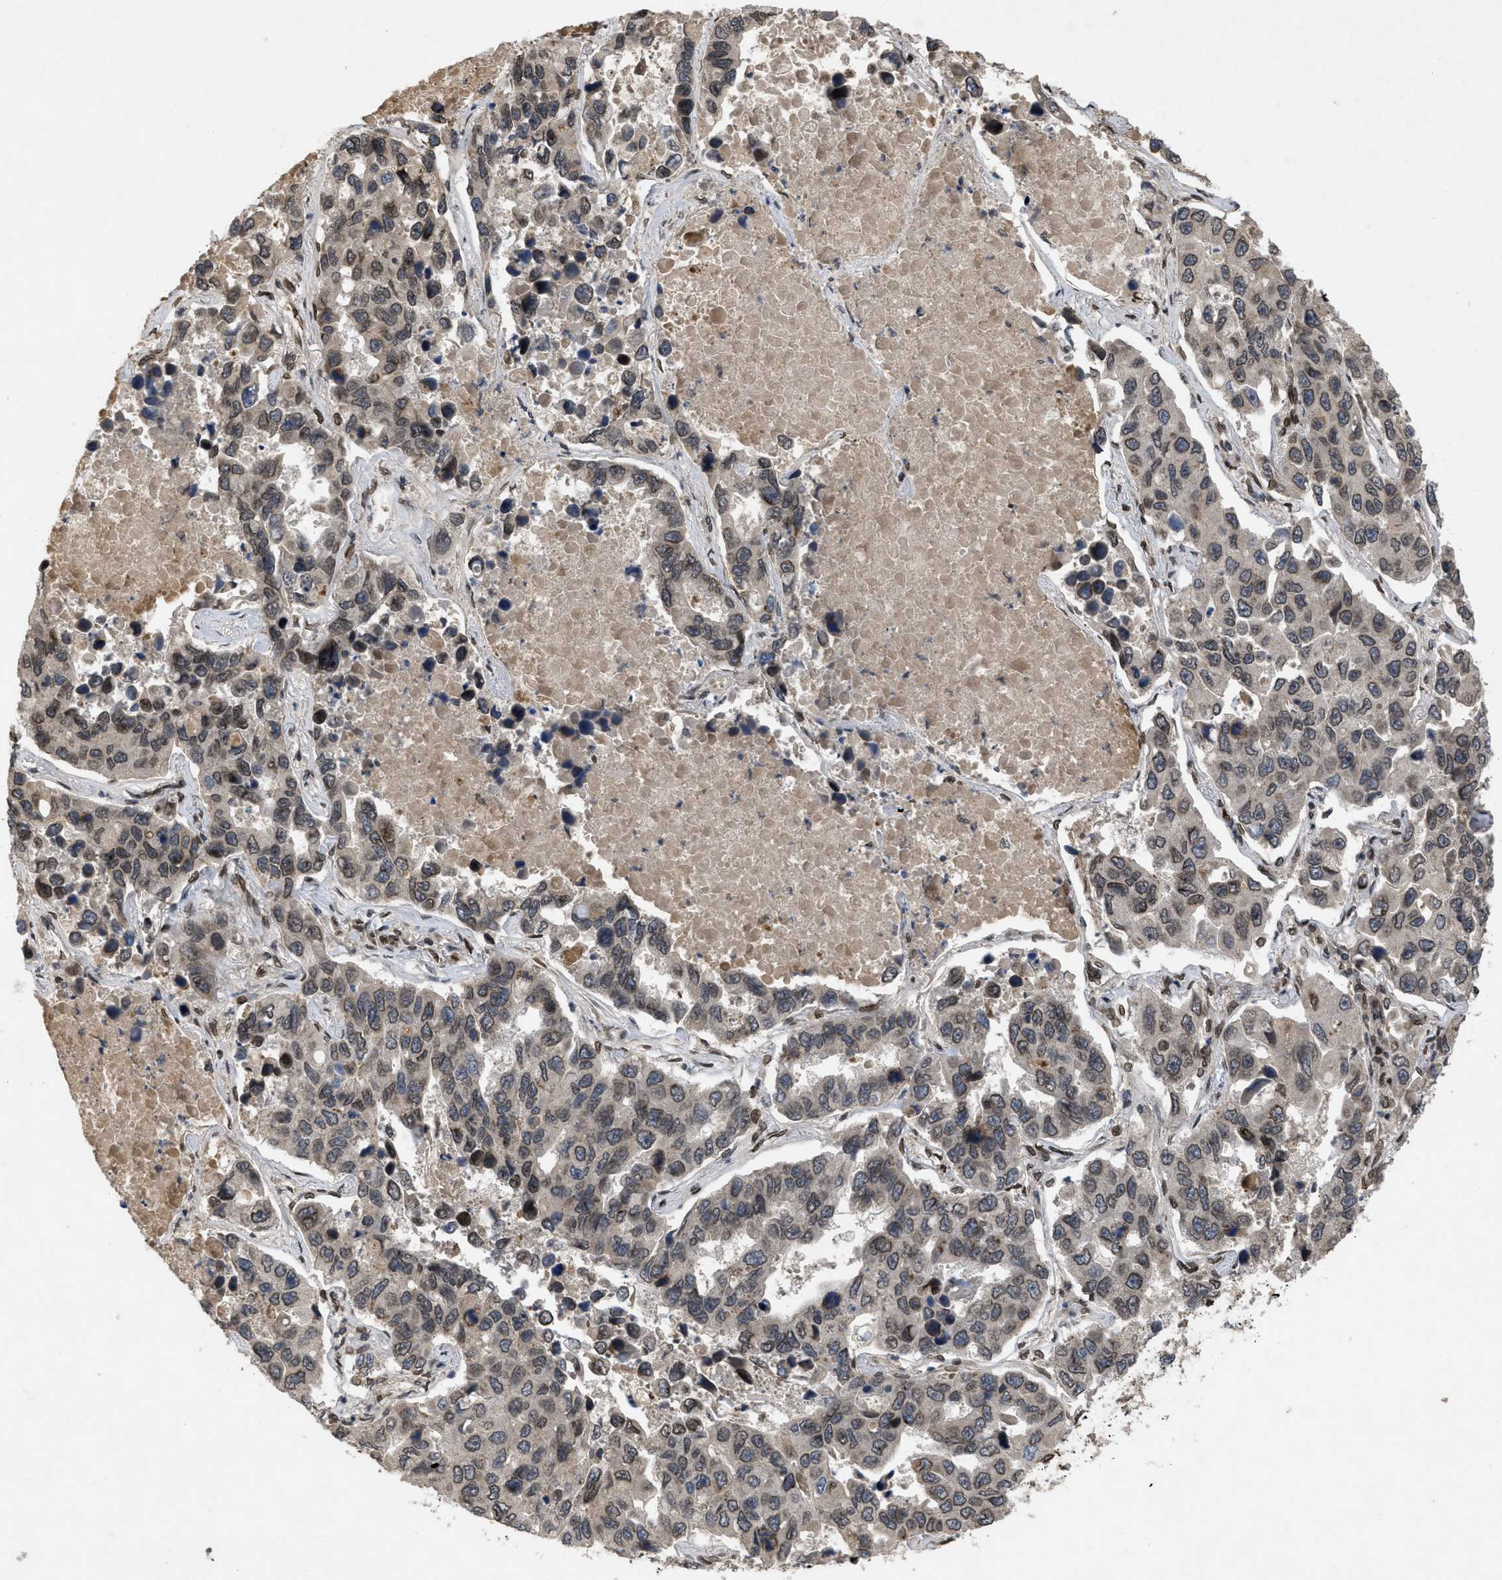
{"staining": {"intensity": "weak", "quantity": "25%-75%", "location": "cytoplasmic/membranous,nuclear"}, "tissue": "lung cancer", "cell_type": "Tumor cells", "image_type": "cancer", "snomed": [{"axis": "morphology", "description": "Adenocarcinoma, NOS"}, {"axis": "topography", "description": "Lung"}], "caption": "Immunohistochemical staining of human adenocarcinoma (lung) exhibits weak cytoplasmic/membranous and nuclear protein staining in about 25%-75% of tumor cells.", "gene": "CRY1", "patient": {"sex": "male", "age": 64}}